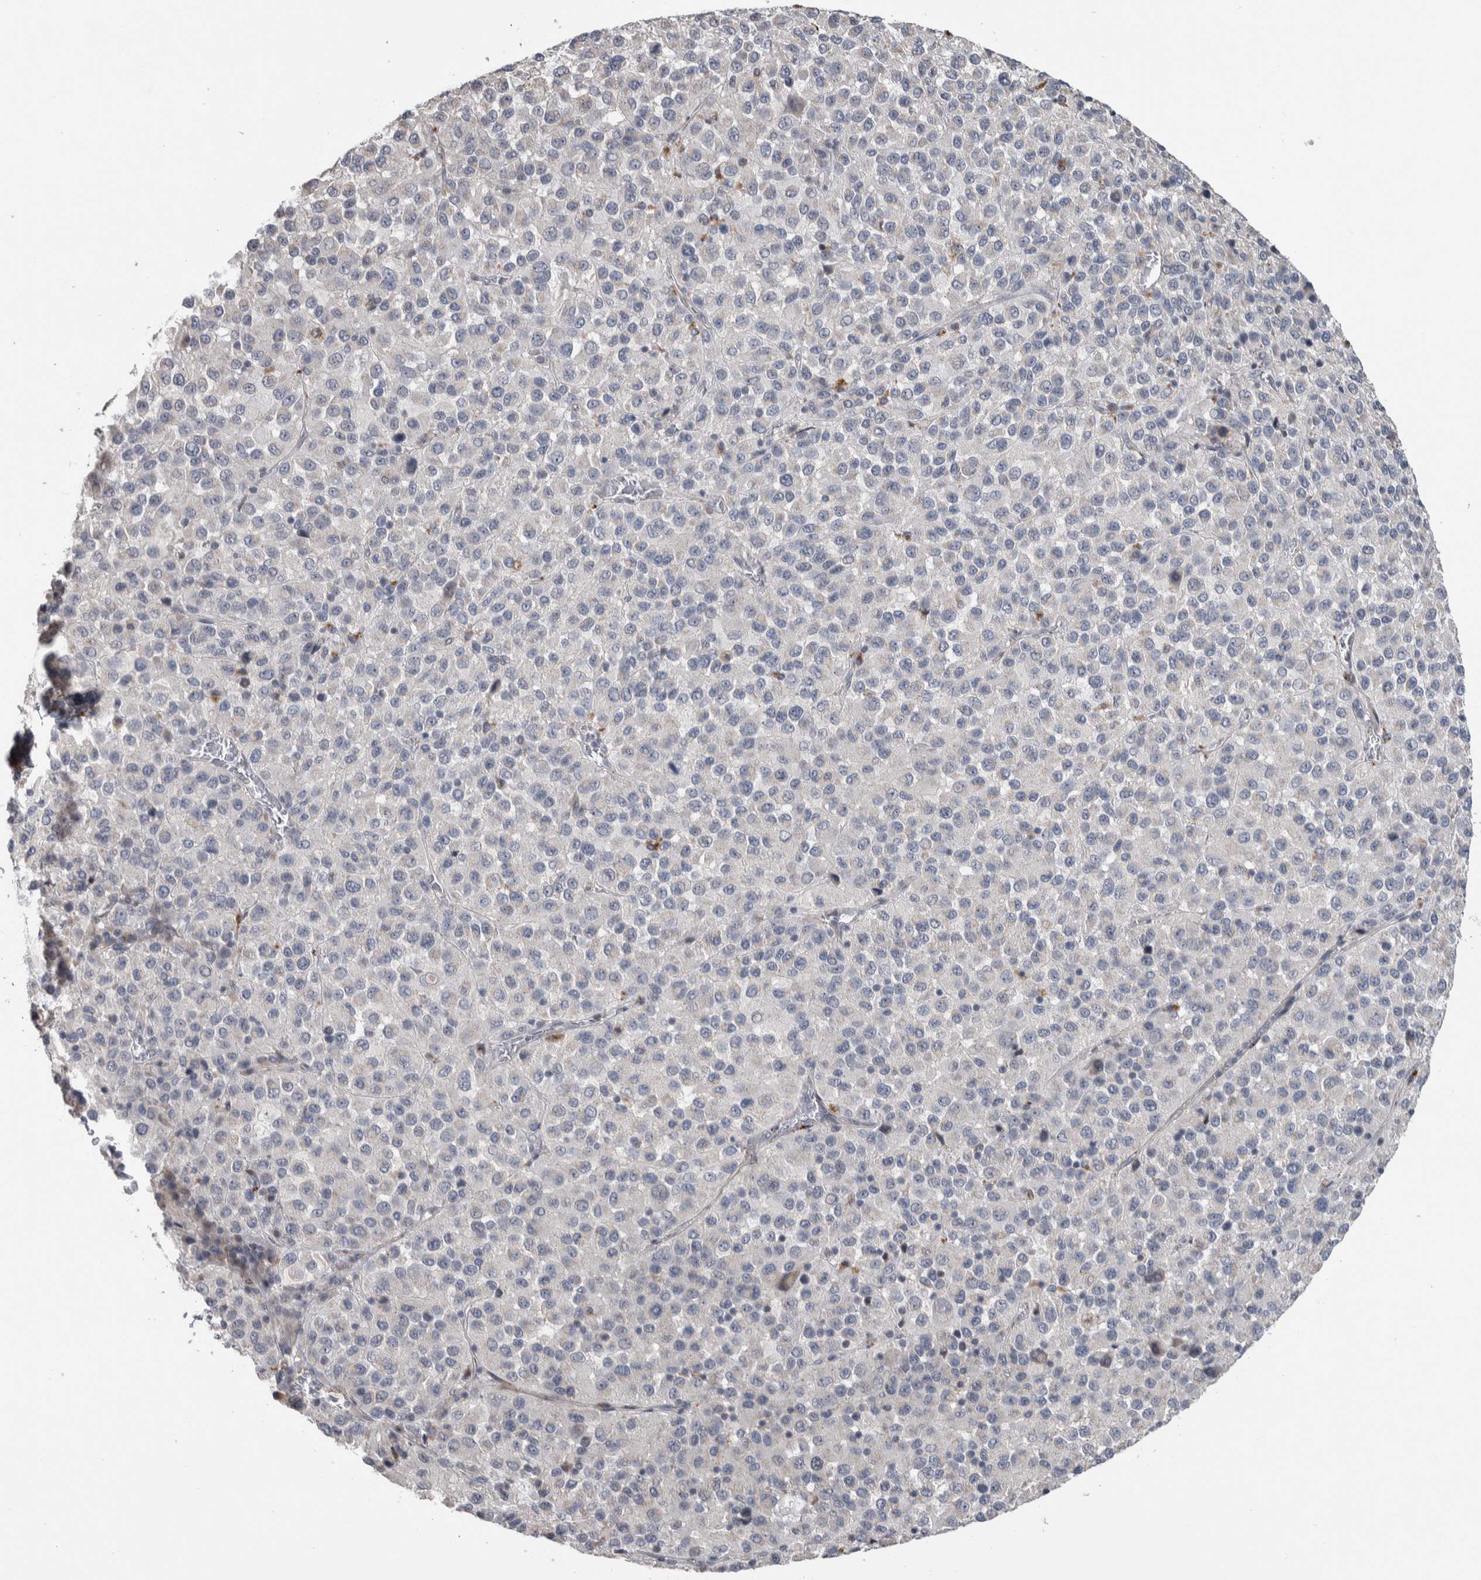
{"staining": {"intensity": "negative", "quantity": "none", "location": "none"}, "tissue": "melanoma", "cell_type": "Tumor cells", "image_type": "cancer", "snomed": [{"axis": "morphology", "description": "Malignant melanoma, Metastatic site"}, {"axis": "topography", "description": "Lung"}], "caption": "Protein analysis of malignant melanoma (metastatic site) exhibits no significant positivity in tumor cells.", "gene": "FAM83G", "patient": {"sex": "male", "age": 64}}